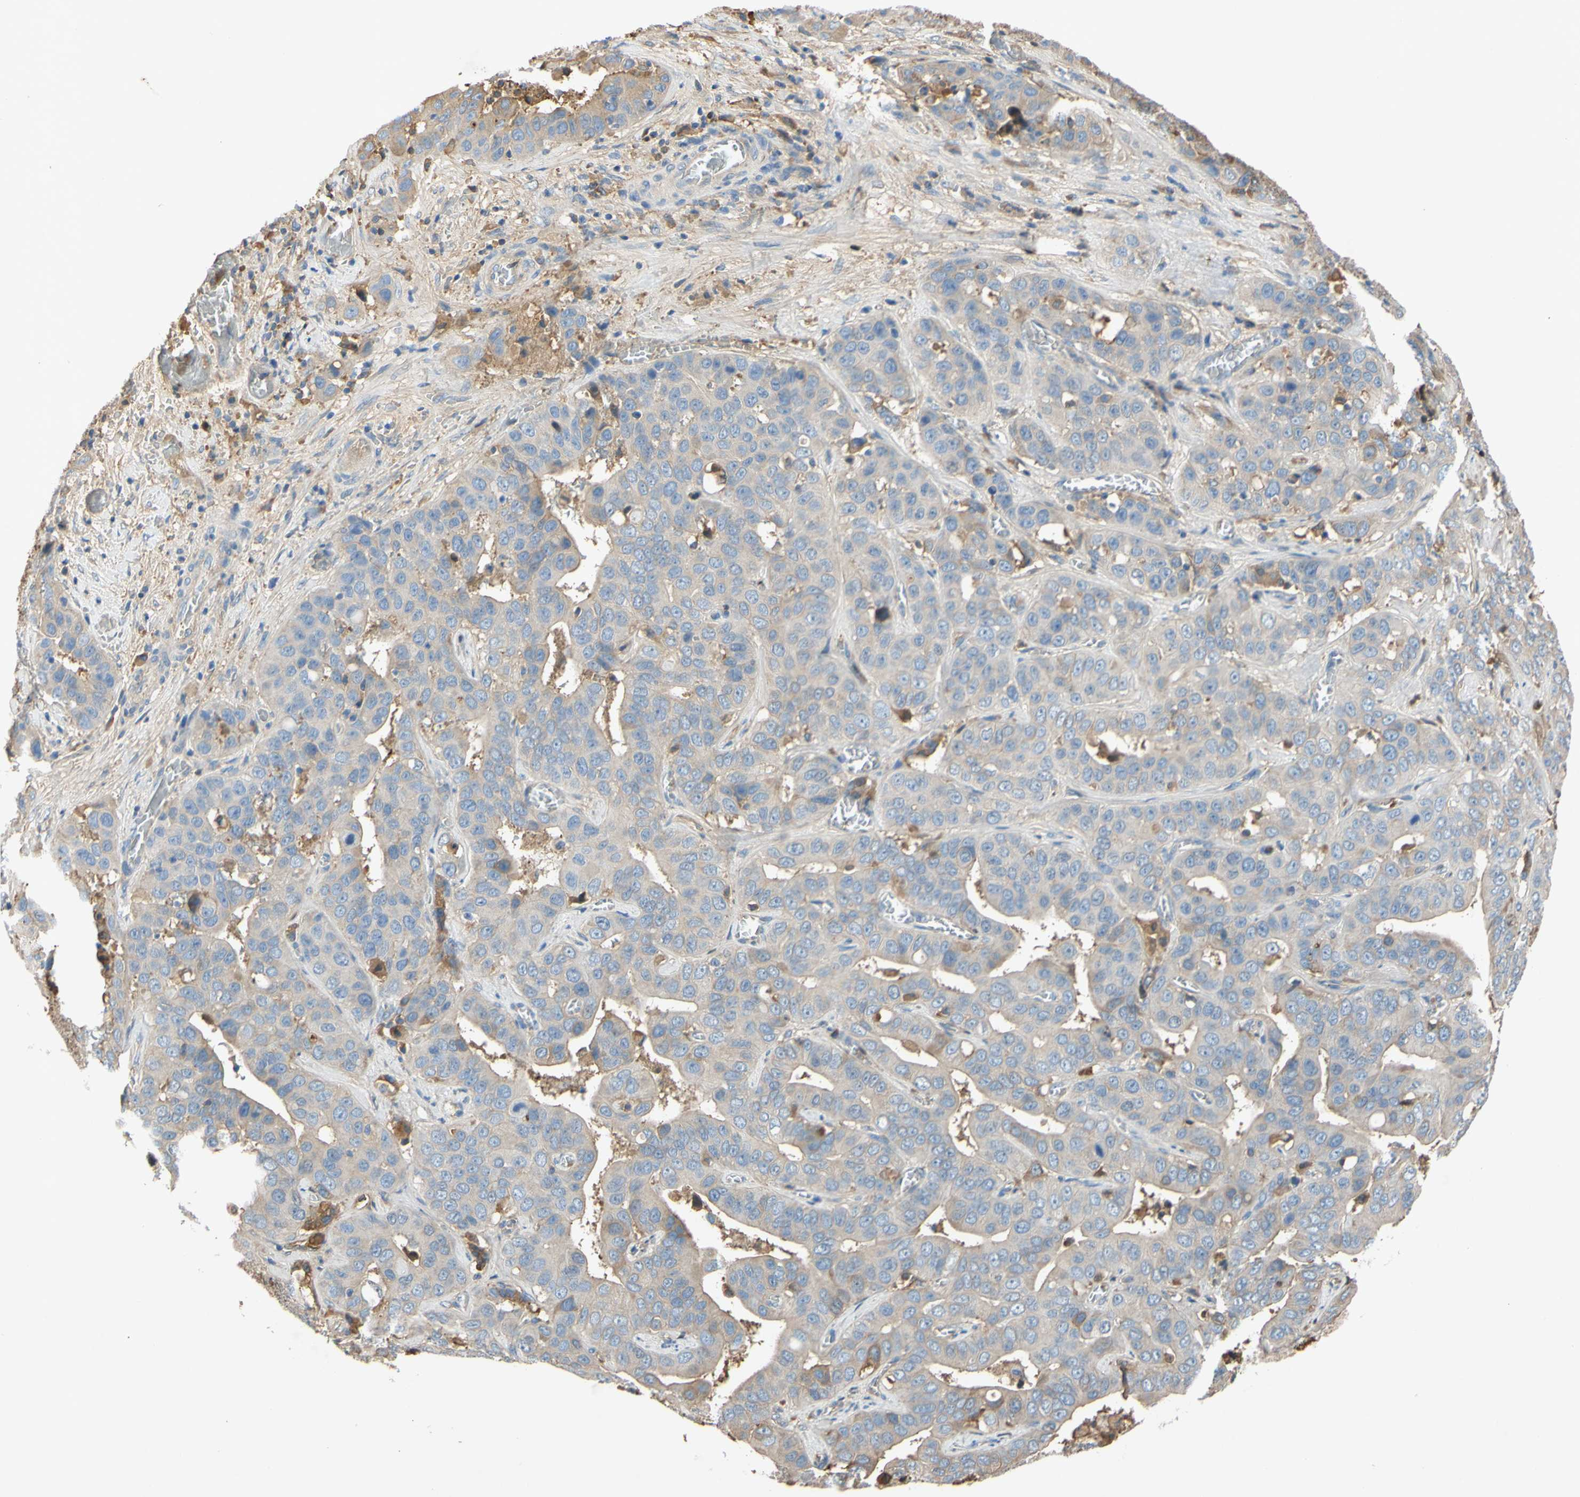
{"staining": {"intensity": "weak", "quantity": ">75%", "location": "cytoplasmic/membranous"}, "tissue": "liver cancer", "cell_type": "Tumor cells", "image_type": "cancer", "snomed": [{"axis": "morphology", "description": "Cholangiocarcinoma"}, {"axis": "topography", "description": "Liver"}], "caption": "DAB (3,3'-diaminobenzidine) immunohistochemical staining of human liver cancer (cholangiocarcinoma) reveals weak cytoplasmic/membranous protein staining in about >75% of tumor cells. (IHC, brightfield microscopy, high magnification).", "gene": "TIMP2", "patient": {"sex": "female", "age": 52}}